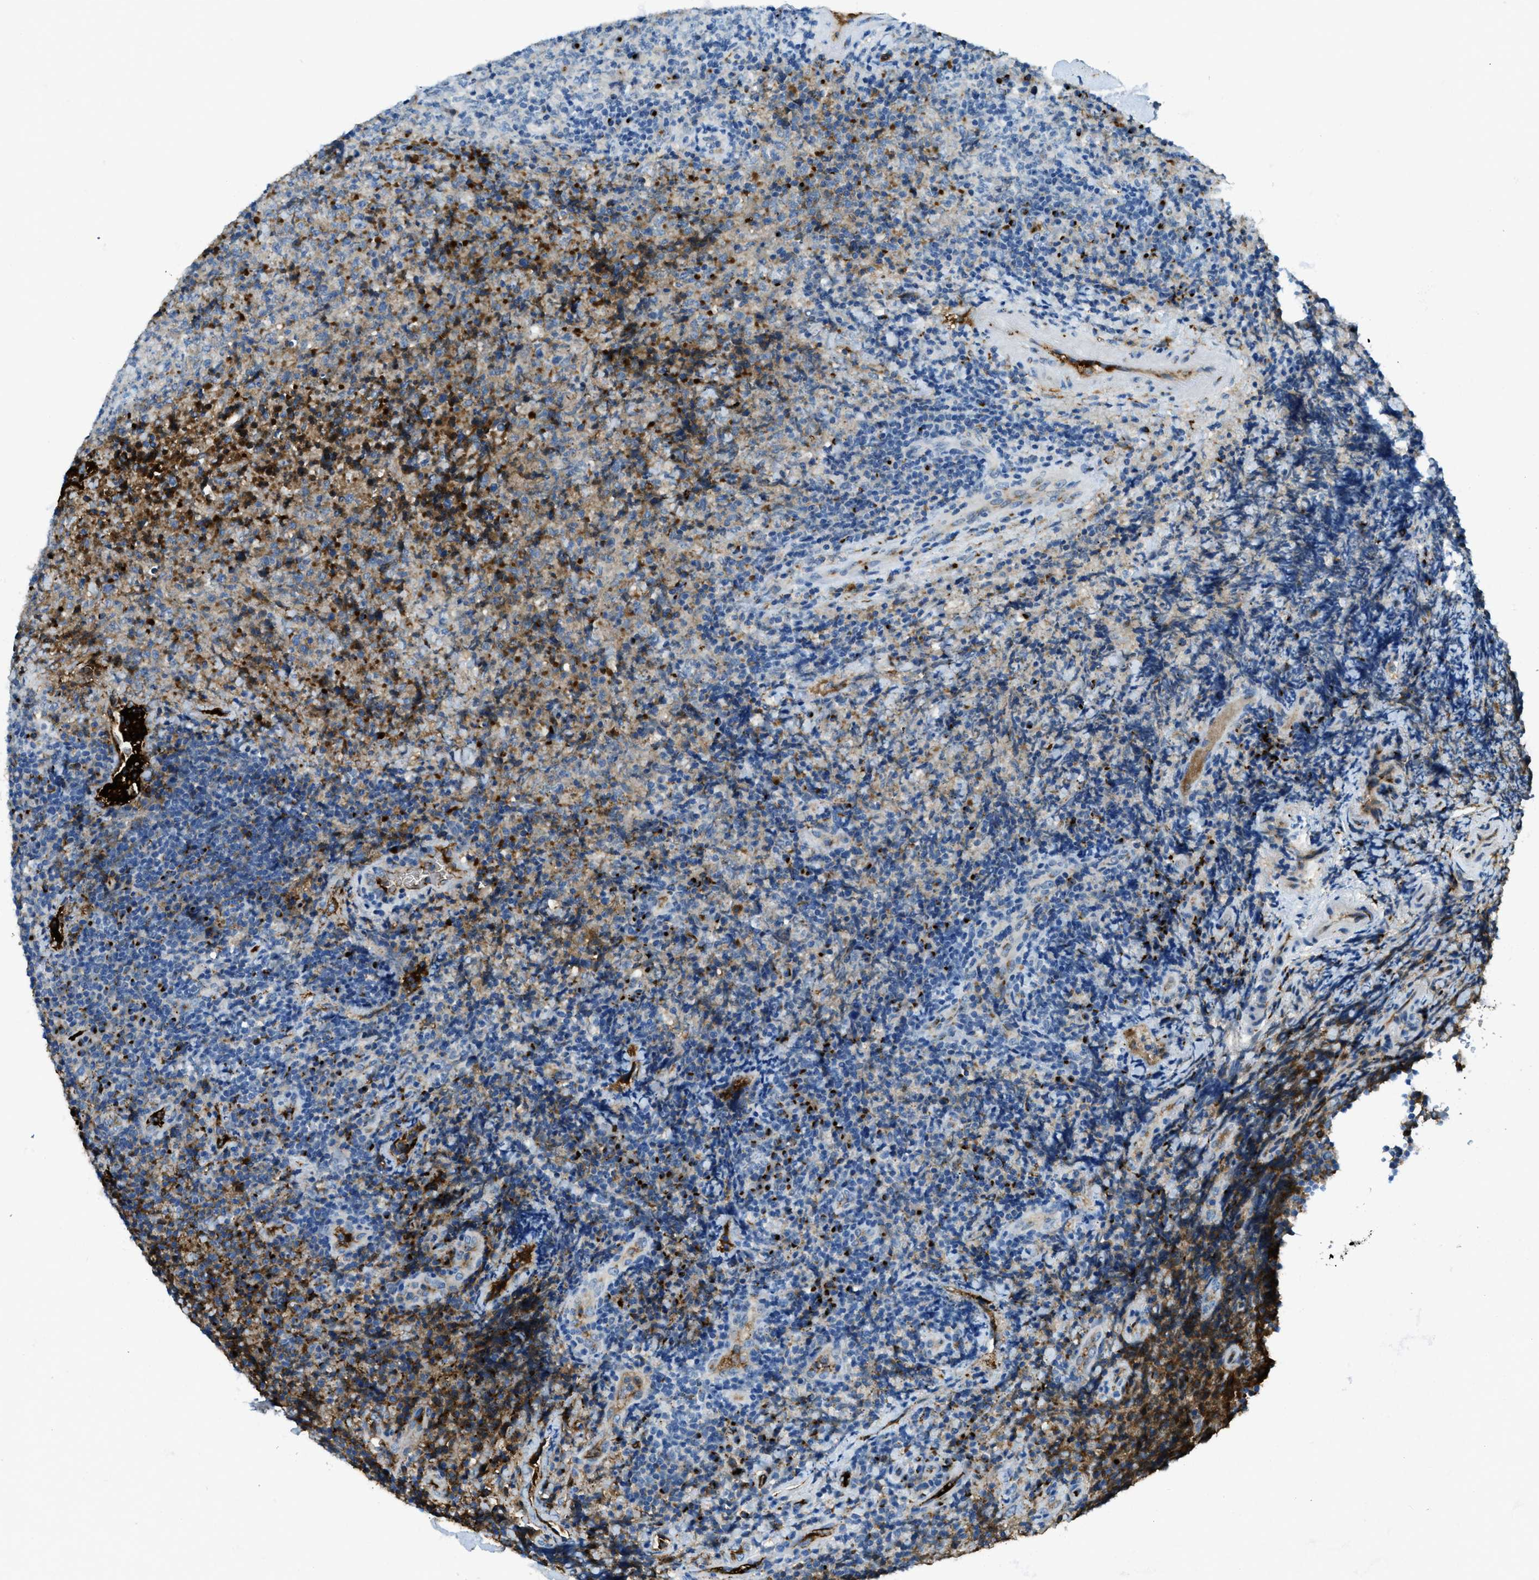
{"staining": {"intensity": "strong", "quantity": "<25%", "location": "cytoplasmic/membranous"}, "tissue": "lymphoma", "cell_type": "Tumor cells", "image_type": "cancer", "snomed": [{"axis": "morphology", "description": "Malignant lymphoma, non-Hodgkin's type, High grade"}, {"axis": "topography", "description": "Tonsil"}], "caption": "Lymphoma stained with a protein marker displays strong staining in tumor cells.", "gene": "TRIM59", "patient": {"sex": "female", "age": 36}}